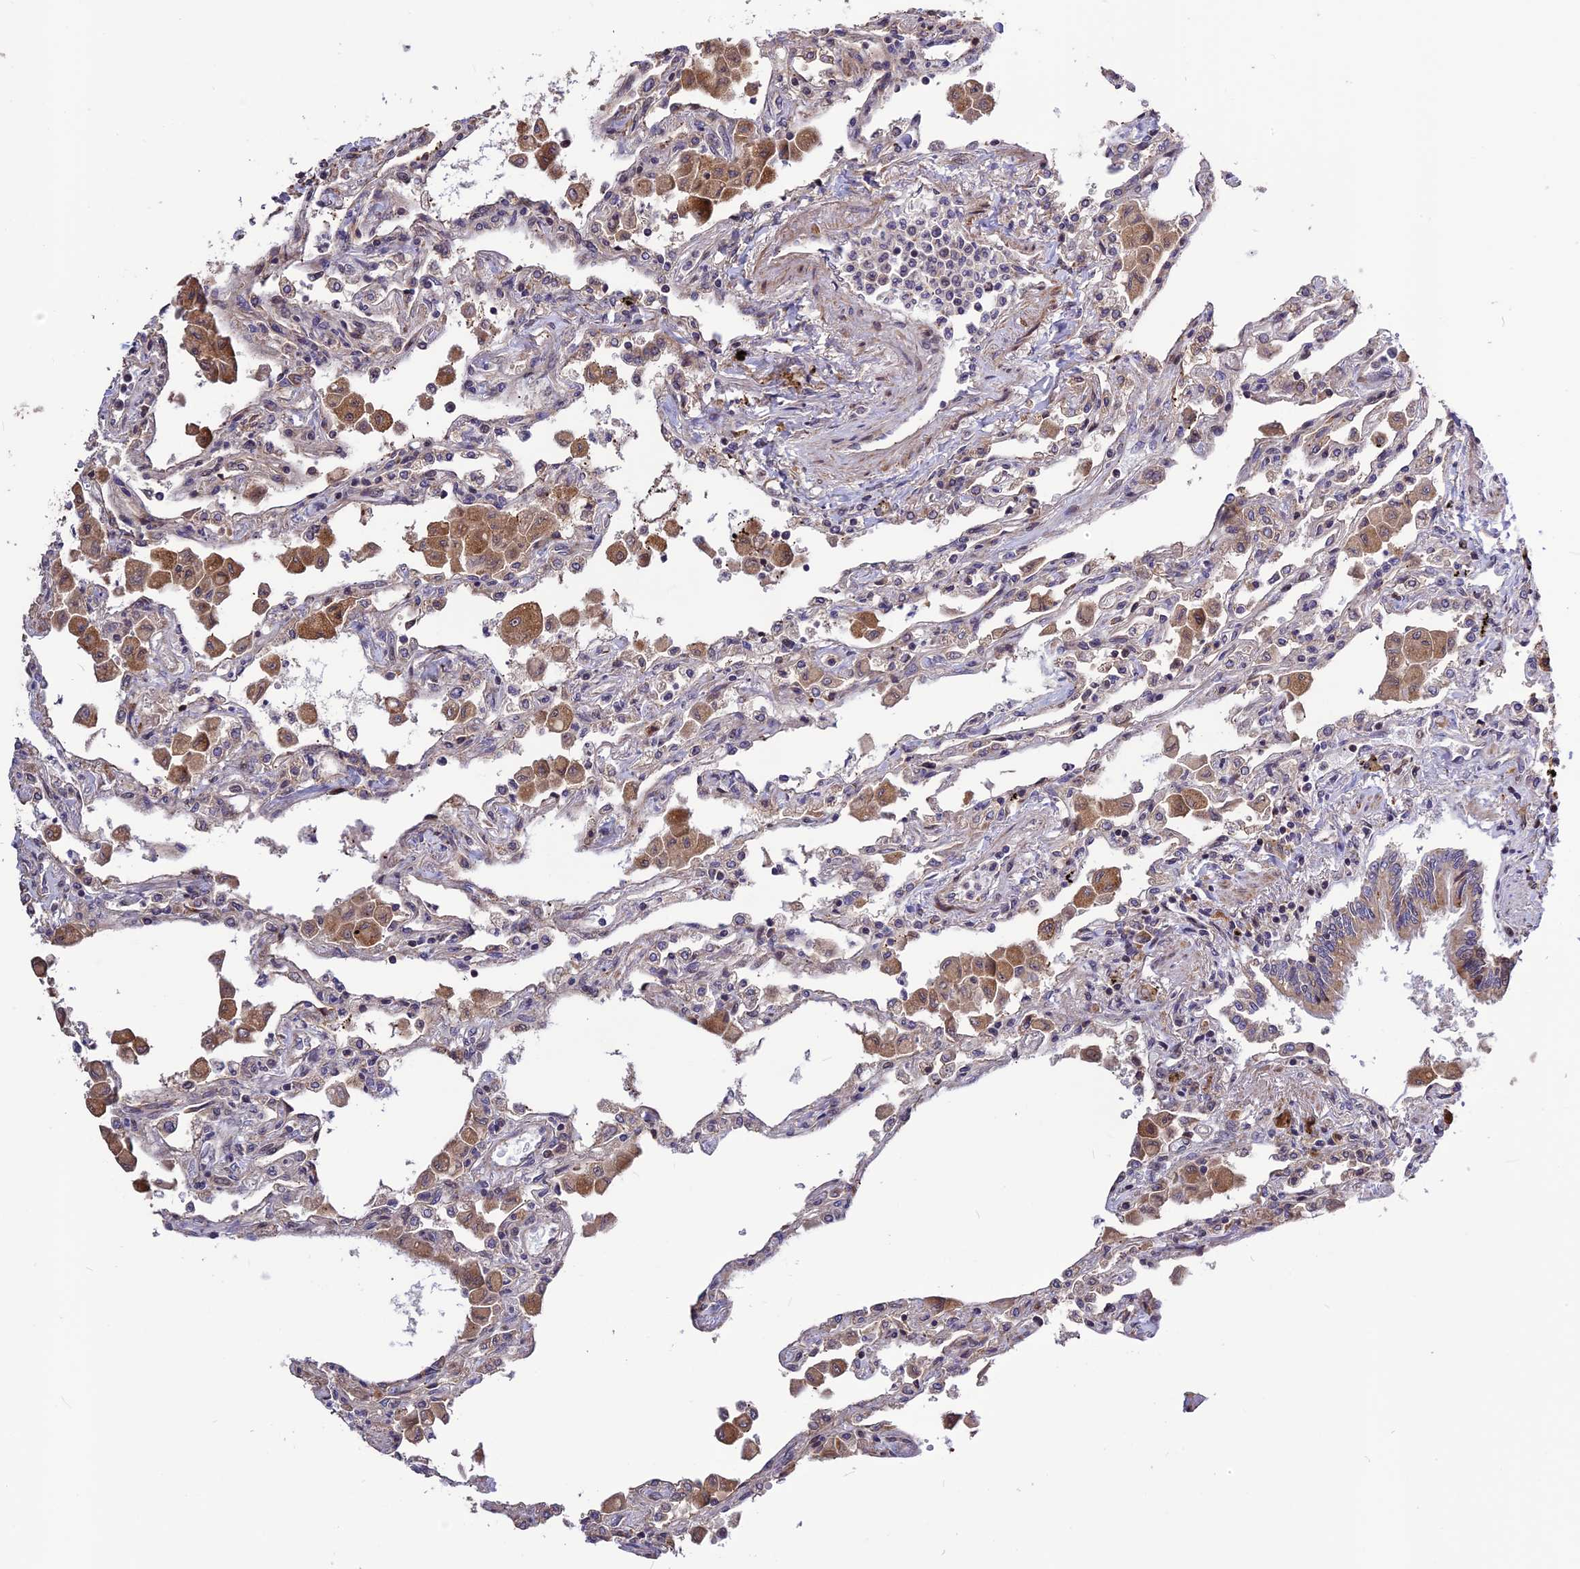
{"staining": {"intensity": "negative", "quantity": "none", "location": "none"}, "tissue": "lung", "cell_type": "Alveolar cells", "image_type": "normal", "snomed": [{"axis": "morphology", "description": "Normal tissue, NOS"}, {"axis": "topography", "description": "Bronchus"}, {"axis": "topography", "description": "Lung"}], "caption": "The photomicrograph exhibits no significant positivity in alveolar cells of lung.", "gene": "SPG21", "patient": {"sex": "female", "age": 49}}